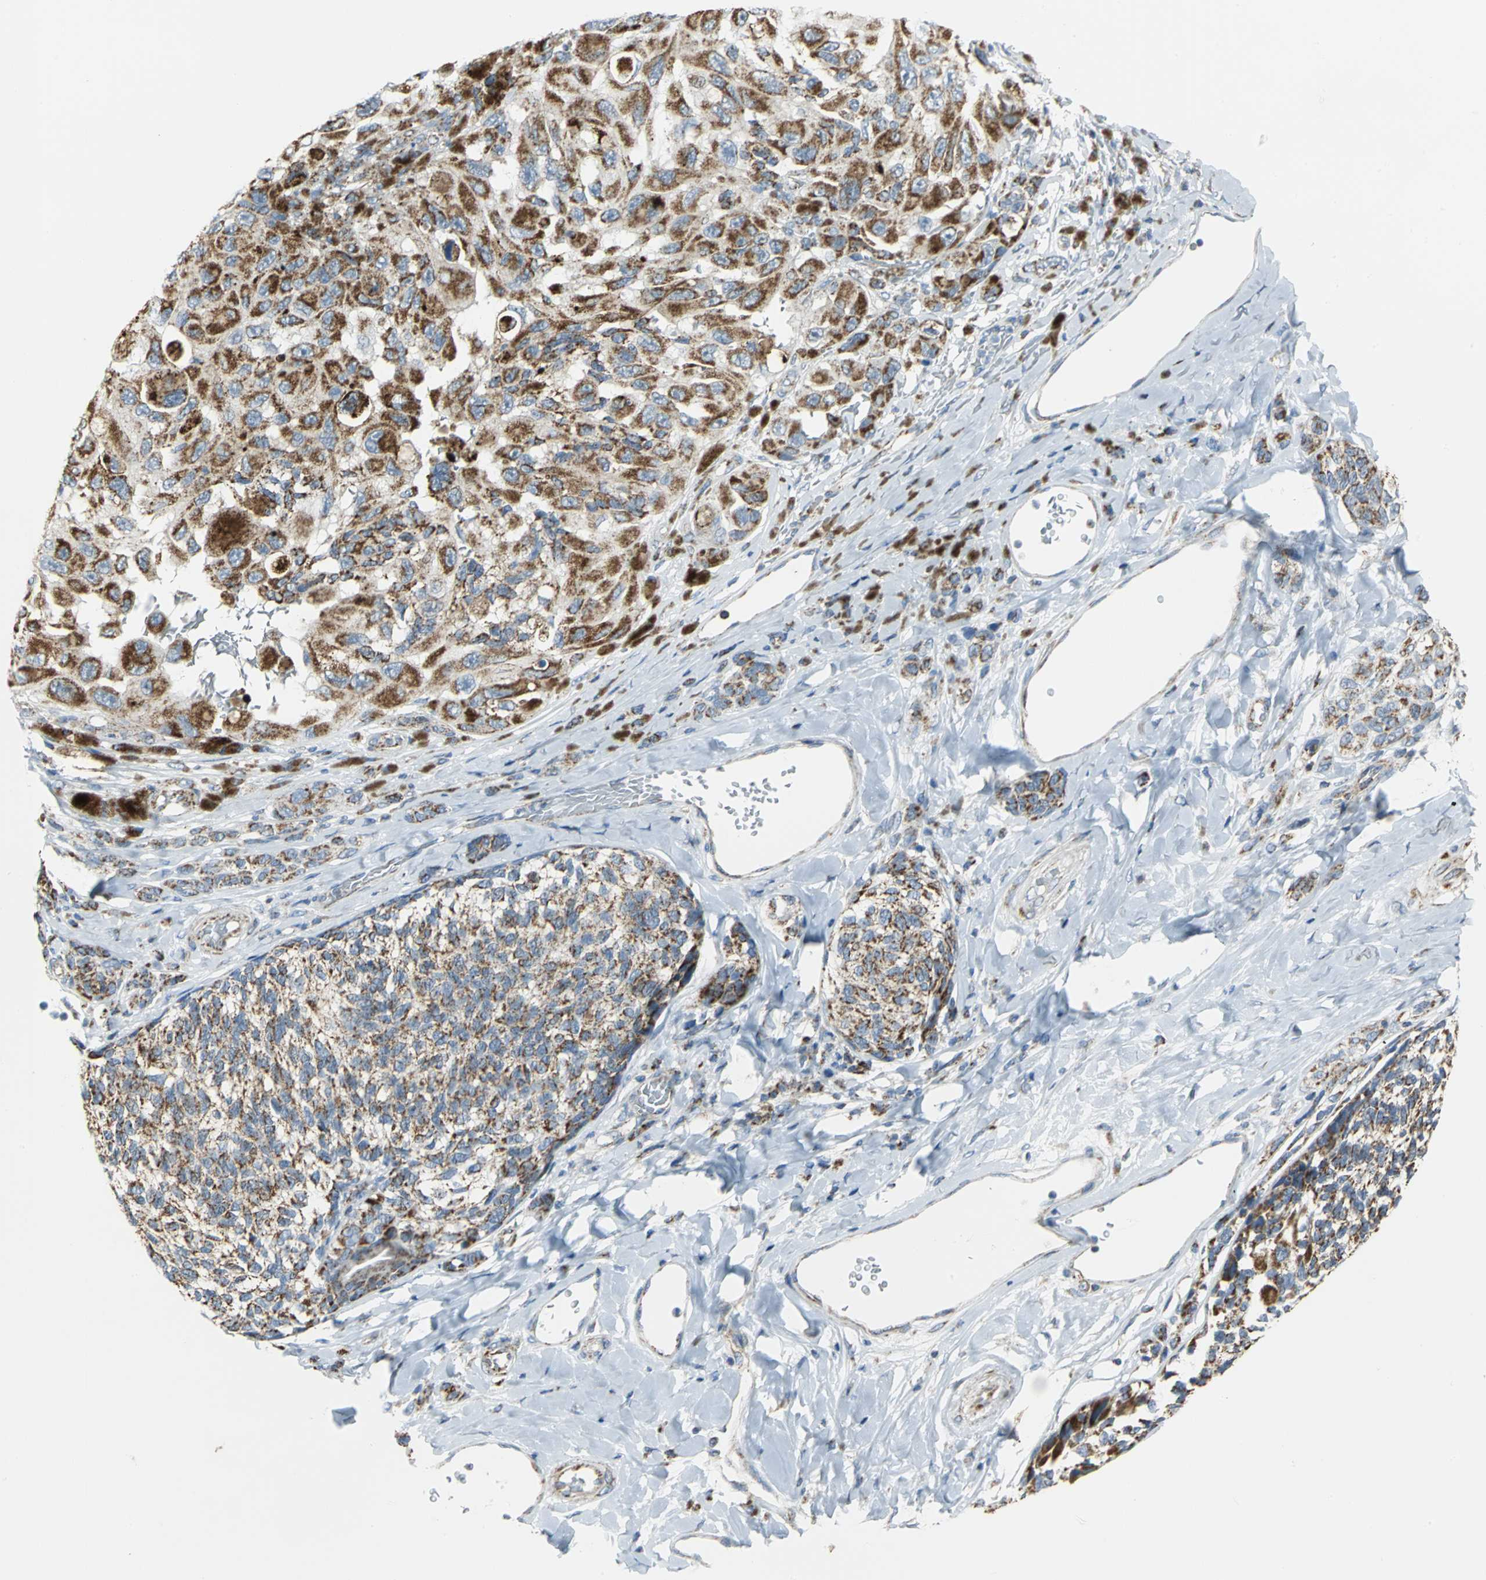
{"staining": {"intensity": "strong", "quantity": ">75%", "location": "cytoplasmic/membranous"}, "tissue": "melanoma", "cell_type": "Tumor cells", "image_type": "cancer", "snomed": [{"axis": "morphology", "description": "Malignant melanoma, NOS"}, {"axis": "topography", "description": "Skin"}], "caption": "This is a histology image of IHC staining of malignant melanoma, which shows strong staining in the cytoplasmic/membranous of tumor cells.", "gene": "NTRK1", "patient": {"sex": "female", "age": 73}}